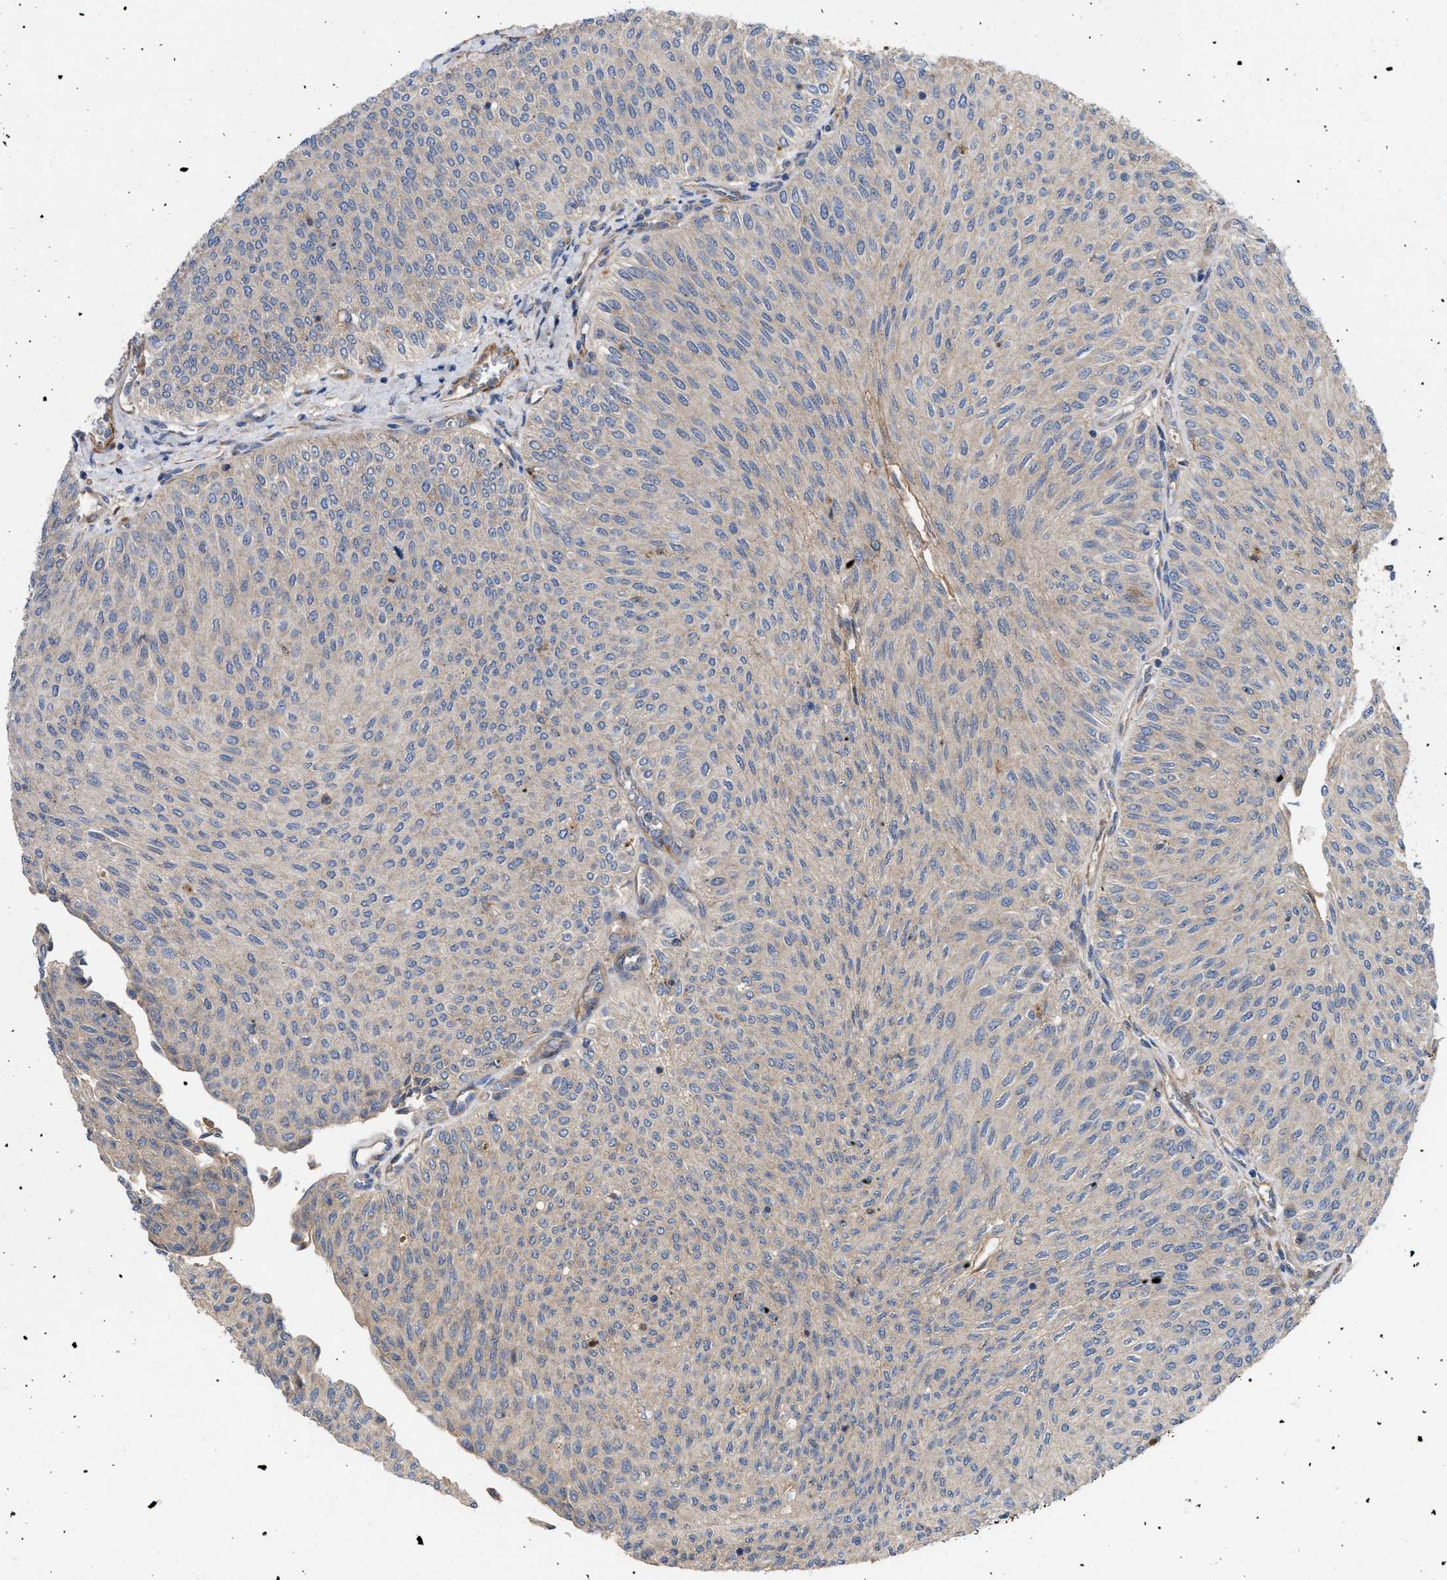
{"staining": {"intensity": "negative", "quantity": "none", "location": "none"}, "tissue": "urothelial cancer", "cell_type": "Tumor cells", "image_type": "cancer", "snomed": [{"axis": "morphology", "description": "Urothelial carcinoma, Low grade"}, {"axis": "topography", "description": "Urinary bladder"}], "caption": "Immunohistochemical staining of human urothelial carcinoma (low-grade) displays no significant staining in tumor cells. (IHC, brightfield microscopy, high magnification).", "gene": "RABEP1", "patient": {"sex": "male", "age": 78}}